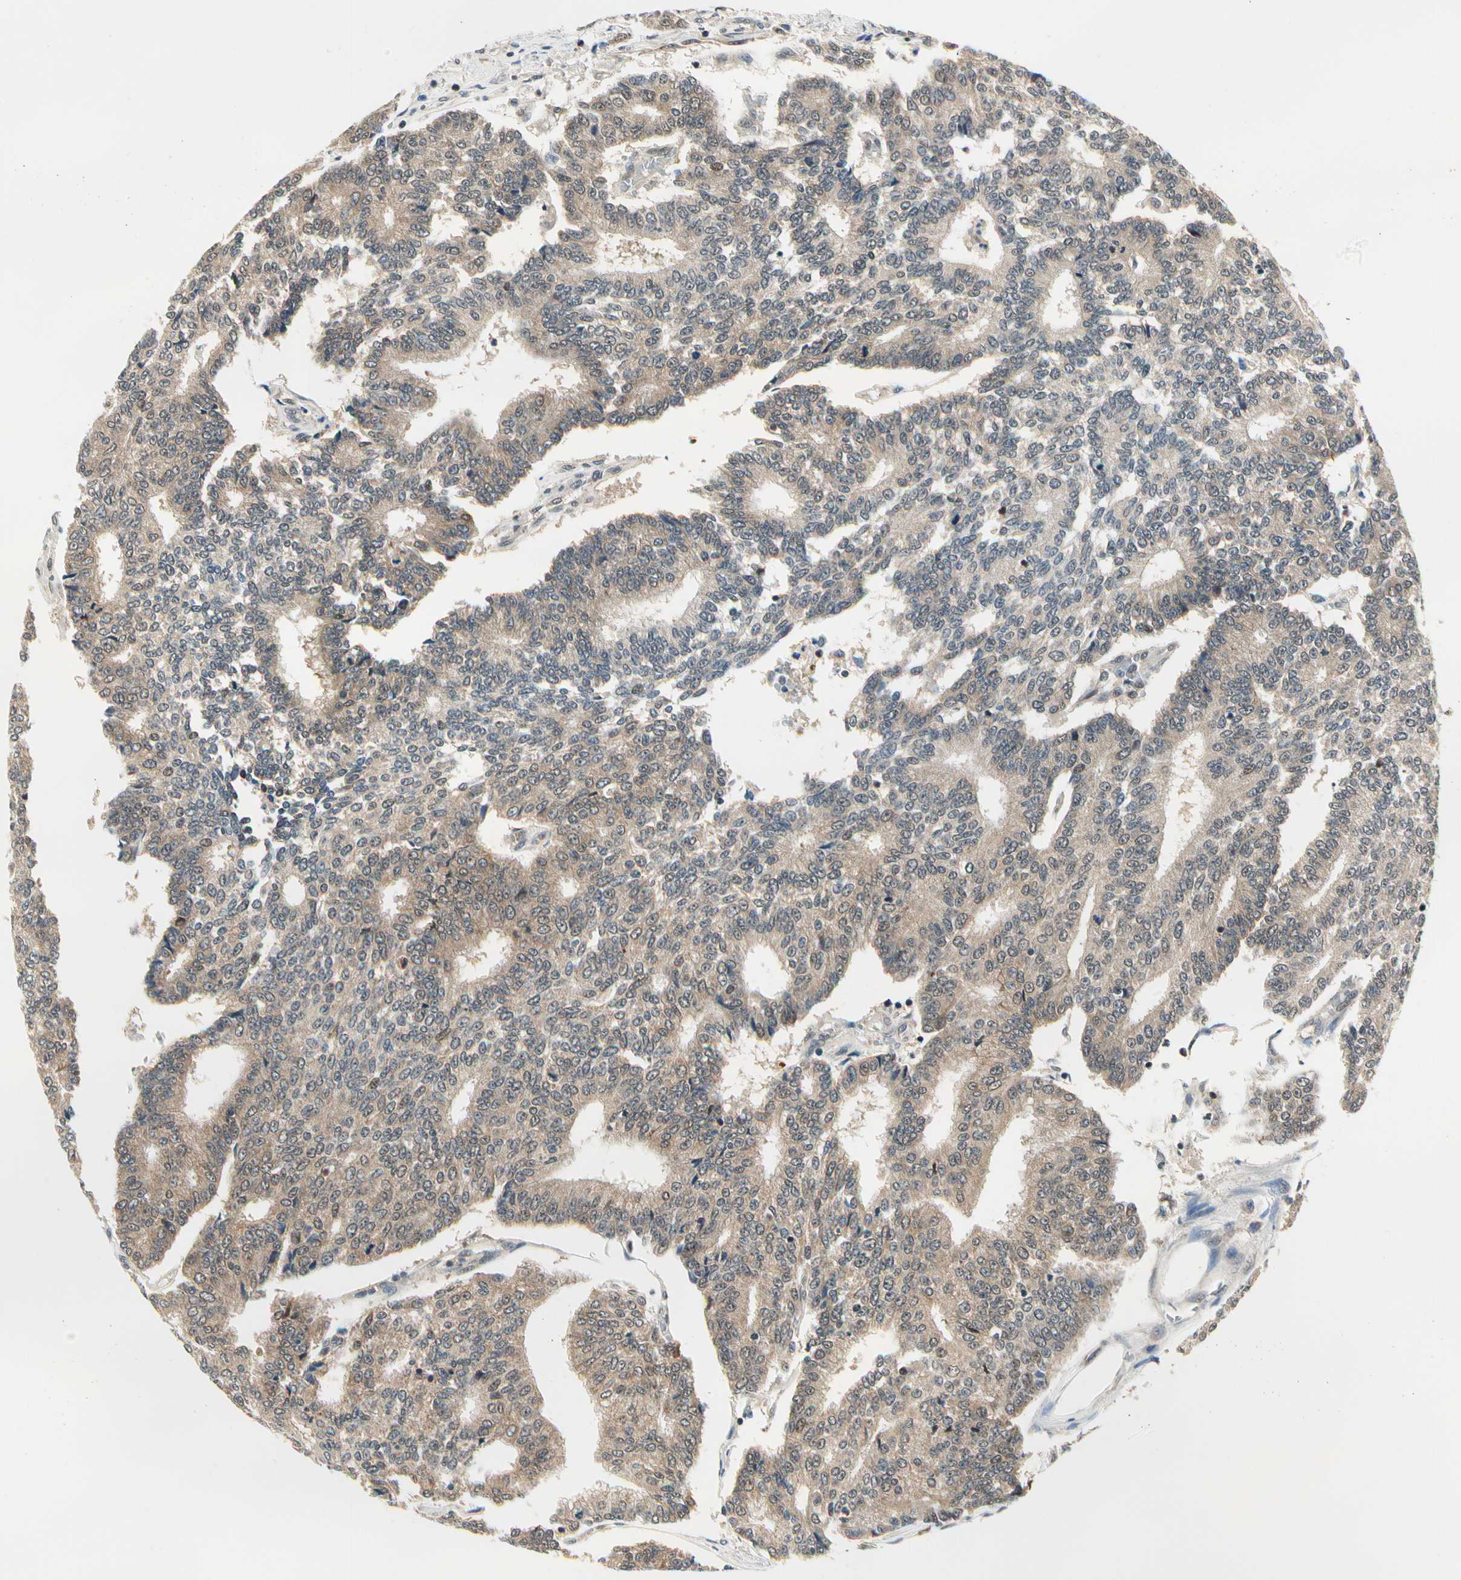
{"staining": {"intensity": "strong", "quantity": ">75%", "location": "cytoplasmic/membranous"}, "tissue": "prostate cancer", "cell_type": "Tumor cells", "image_type": "cancer", "snomed": [{"axis": "morphology", "description": "Adenocarcinoma, High grade"}, {"axis": "topography", "description": "Prostate"}], "caption": "Prostate cancer (high-grade adenocarcinoma) stained for a protein (brown) shows strong cytoplasmic/membranous positive staining in approximately >75% of tumor cells.", "gene": "PDK2", "patient": {"sex": "male", "age": 55}}